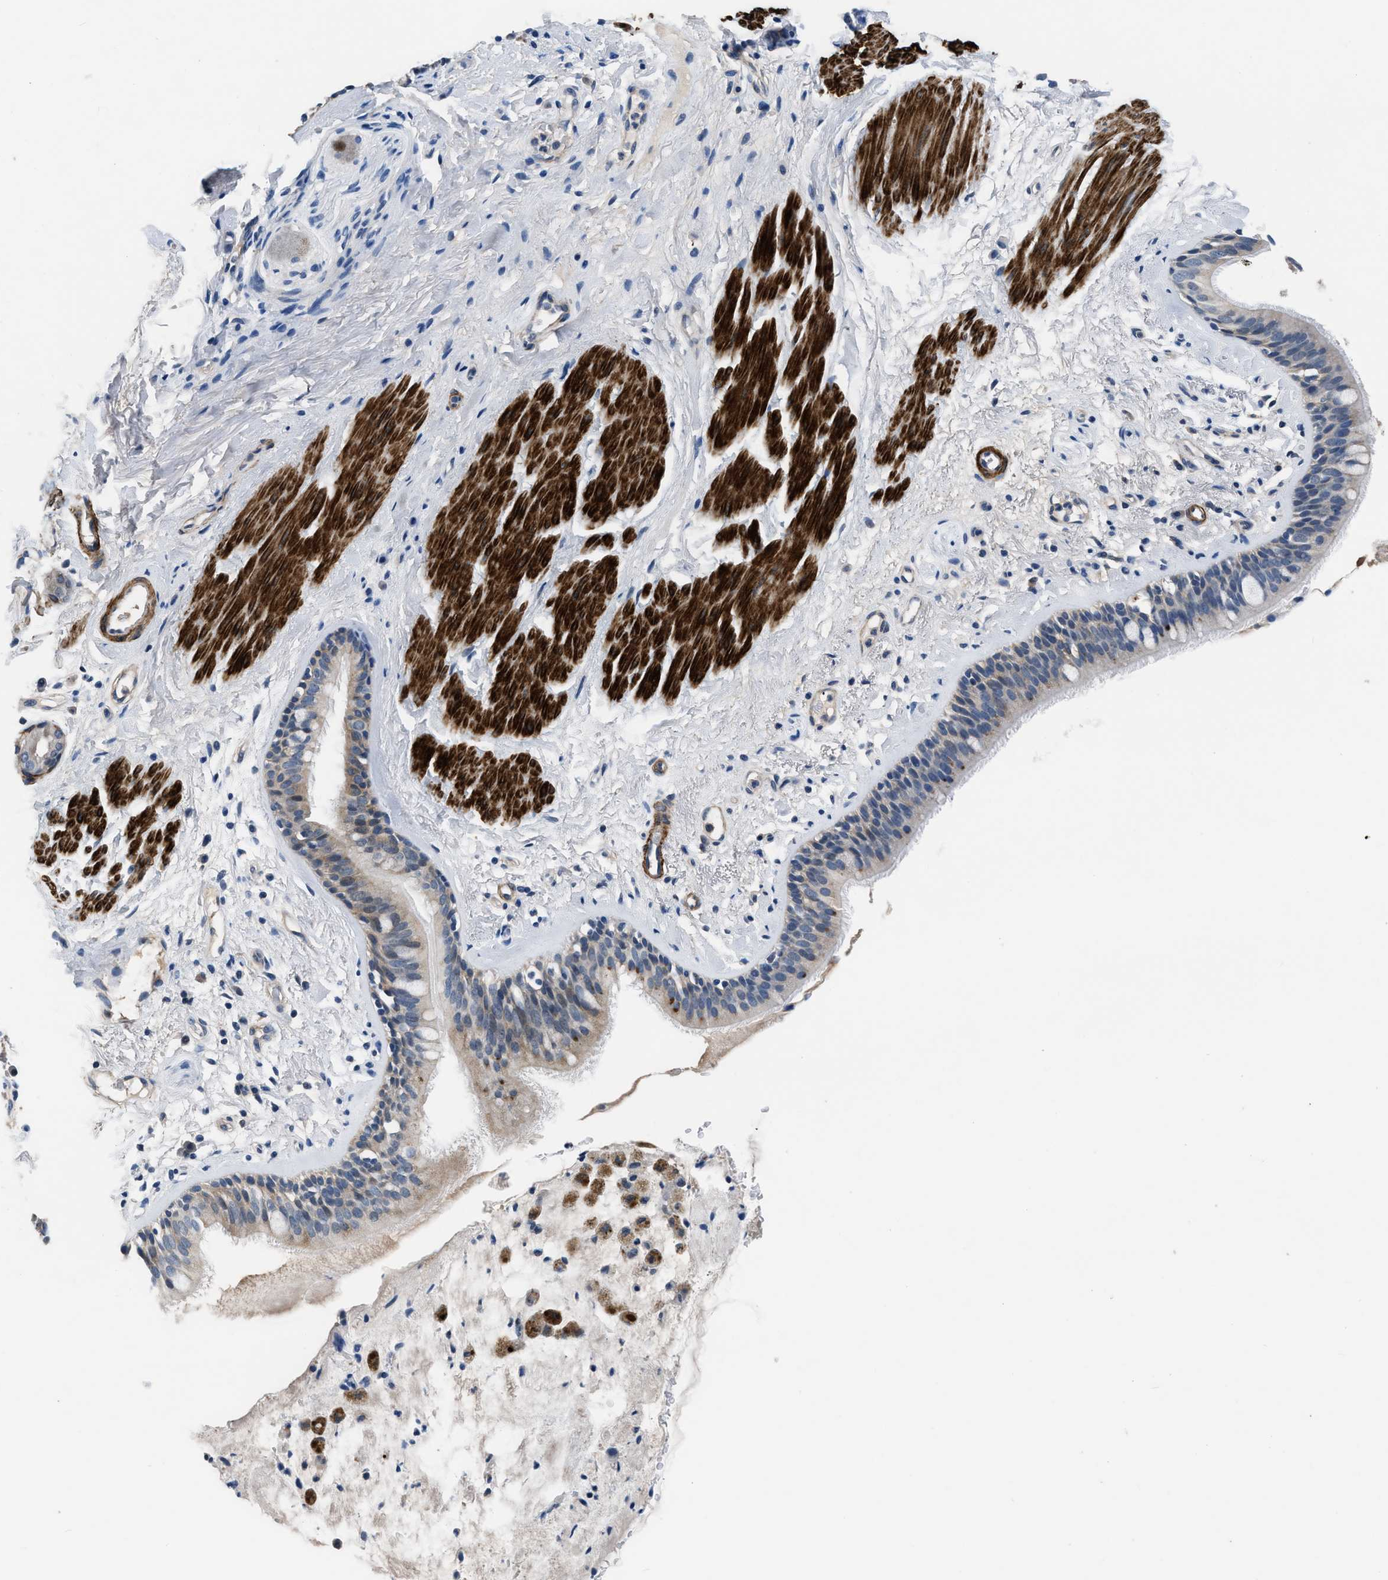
{"staining": {"intensity": "weak", "quantity": "25%-75%", "location": "cytoplasmic/membranous"}, "tissue": "bronchus", "cell_type": "Respiratory epithelial cells", "image_type": "normal", "snomed": [{"axis": "morphology", "description": "Normal tissue, NOS"}, {"axis": "topography", "description": "Cartilage tissue"}], "caption": "DAB (3,3'-diaminobenzidine) immunohistochemical staining of unremarkable bronchus displays weak cytoplasmic/membranous protein positivity in about 25%-75% of respiratory epithelial cells. (Stains: DAB (3,3'-diaminobenzidine) in brown, nuclei in blue, Microscopy: brightfield microscopy at high magnification).", "gene": "LANCL2", "patient": {"sex": "female", "age": 63}}